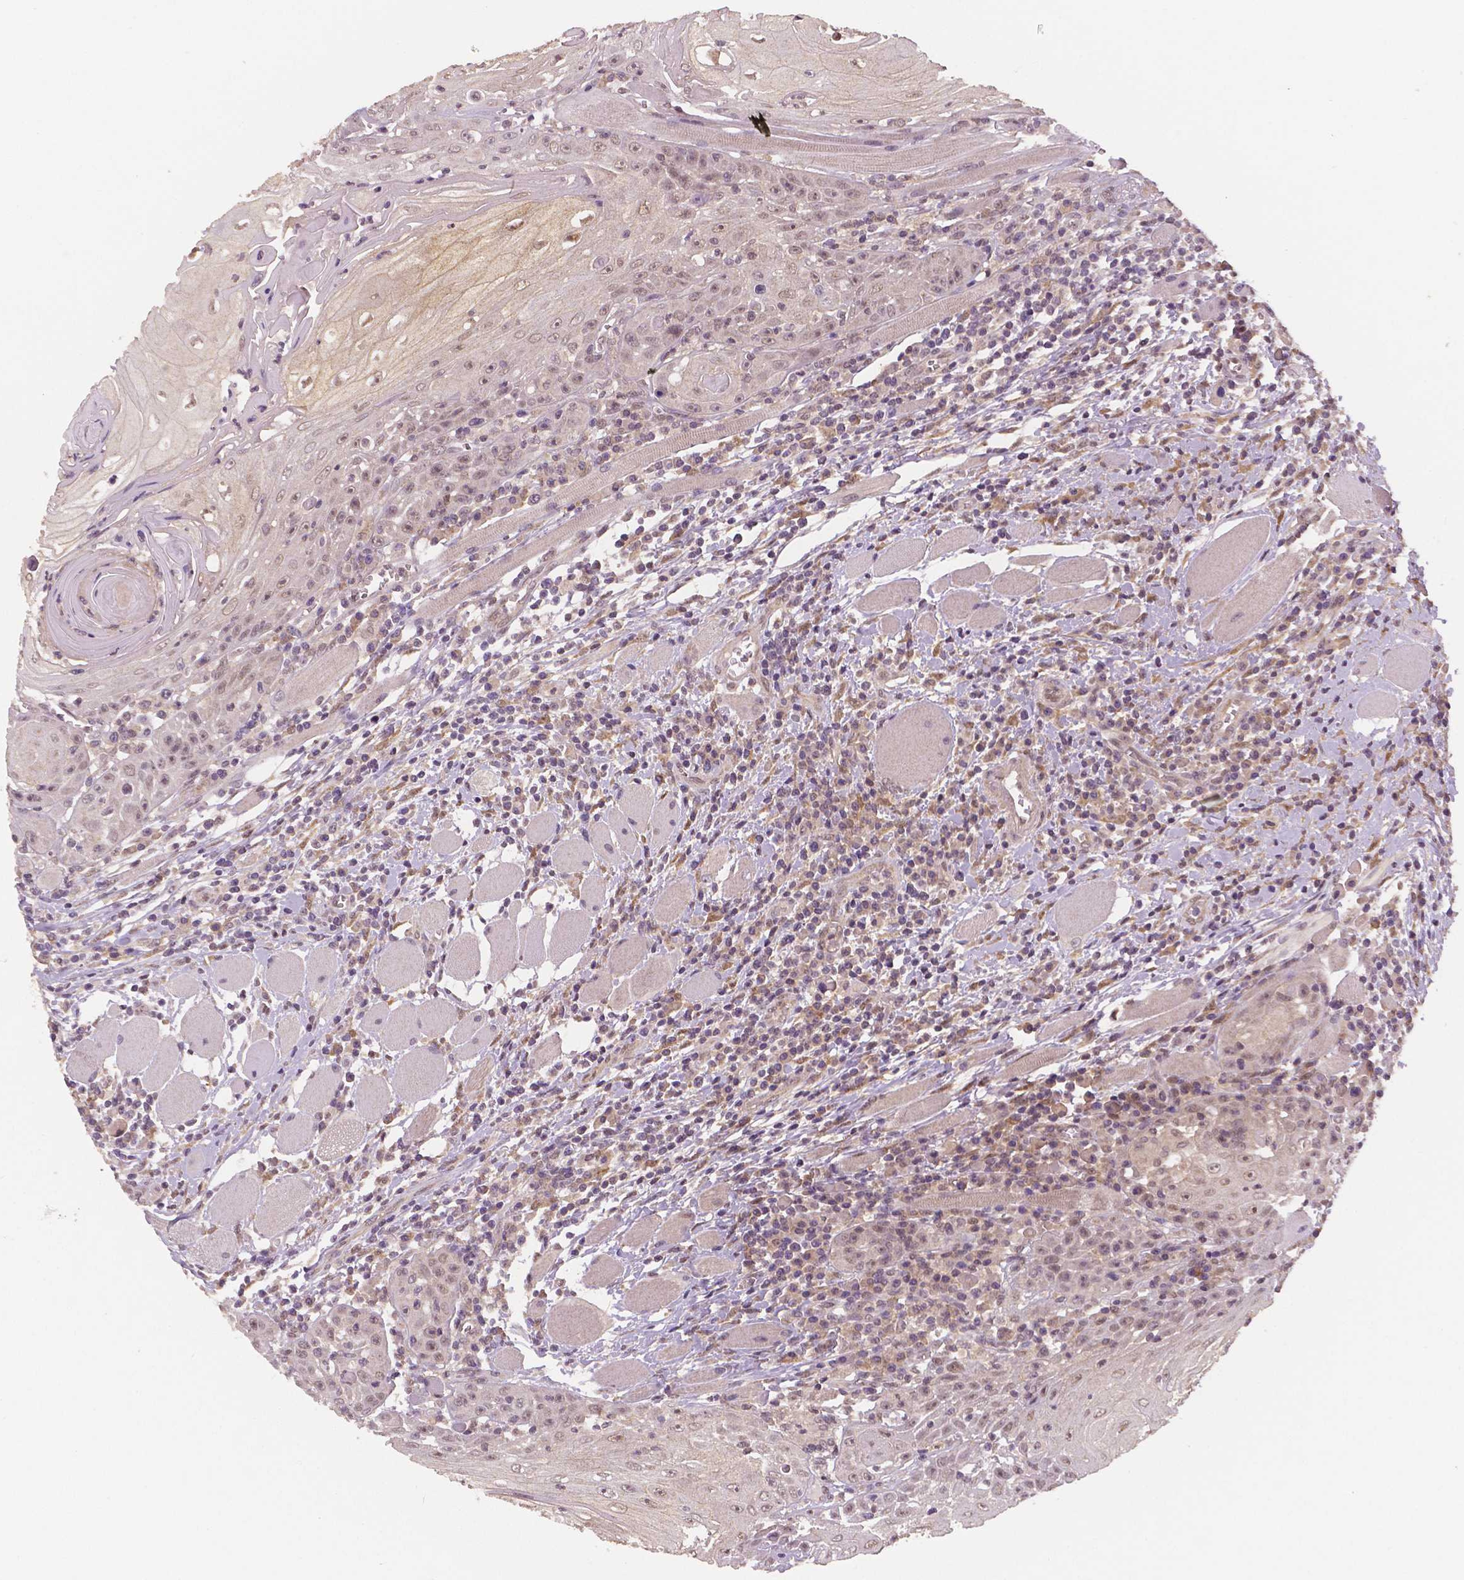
{"staining": {"intensity": "weak", "quantity": ">75%", "location": "cytoplasmic/membranous,nuclear"}, "tissue": "head and neck cancer", "cell_type": "Tumor cells", "image_type": "cancer", "snomed": [{"axis": "morphology", "description": "Squamous cell carcinoma, NOS"}, {"axis": "topography", "description": "Head-Neck"}], "caption": "Immunohistochemical staining of human head and neck cancer (squamous cell carcinoma) exhibits weak cytoplasmic/membranous and nuclear protein staining in approximately >75% of tumor cells.", "gene": "STAT3", "patient": {"sex": "male", "age": 52}}